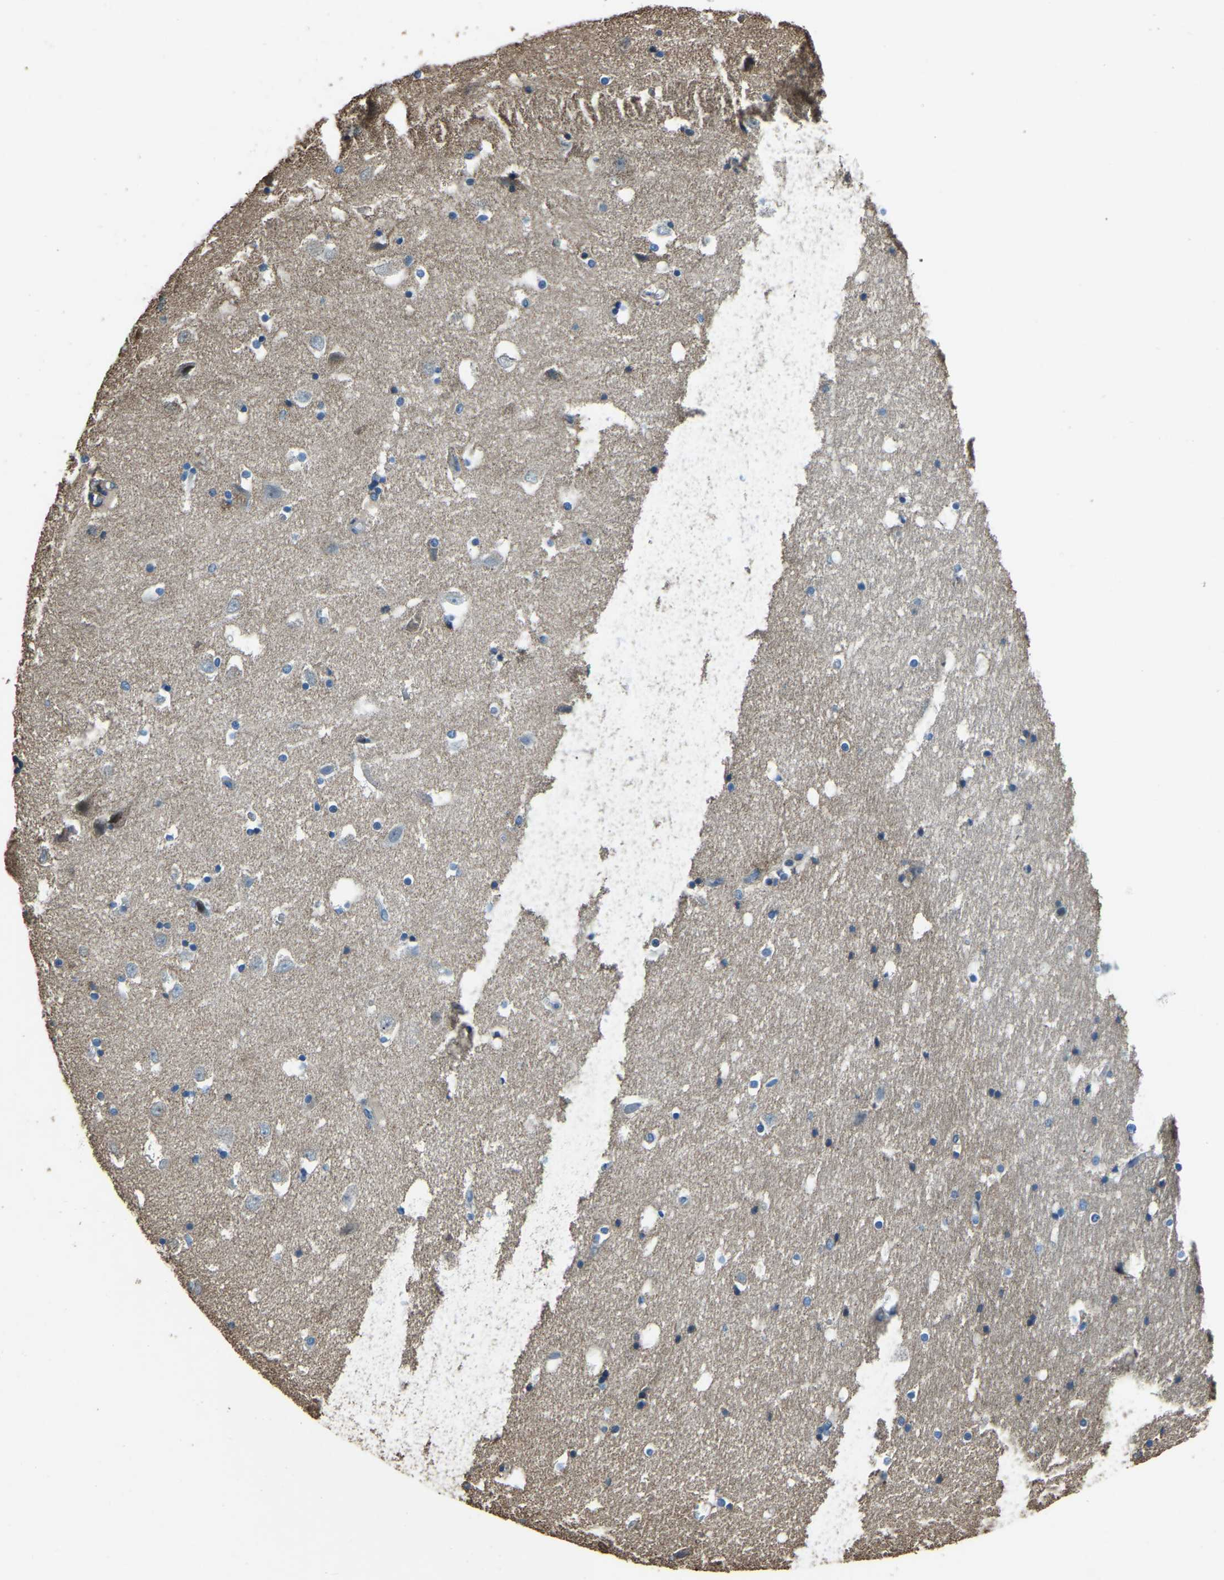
{"staining": {"intensity": "weak", "quantity": "<25%", "location": "cytoplasmic/membranous"}, "tissue": "hippocampus", "cell_type": "Glial cells", "image_type": "normal", "snomed": [{"axis": "morphology", "description": "Normal tissue, NOS"}, {"axis": "topography", "description": "Hippocampus"}], "caption": "IHC image of benign hippocampus stained for a protein (brown), which exhibits no staining in glial cells. The staining is performed using DAB brown chromogen with nuclei counter-stained in using hematoxylin.", "gene": "COL3A1", "patient": {"sex": "male", "age": 45}}